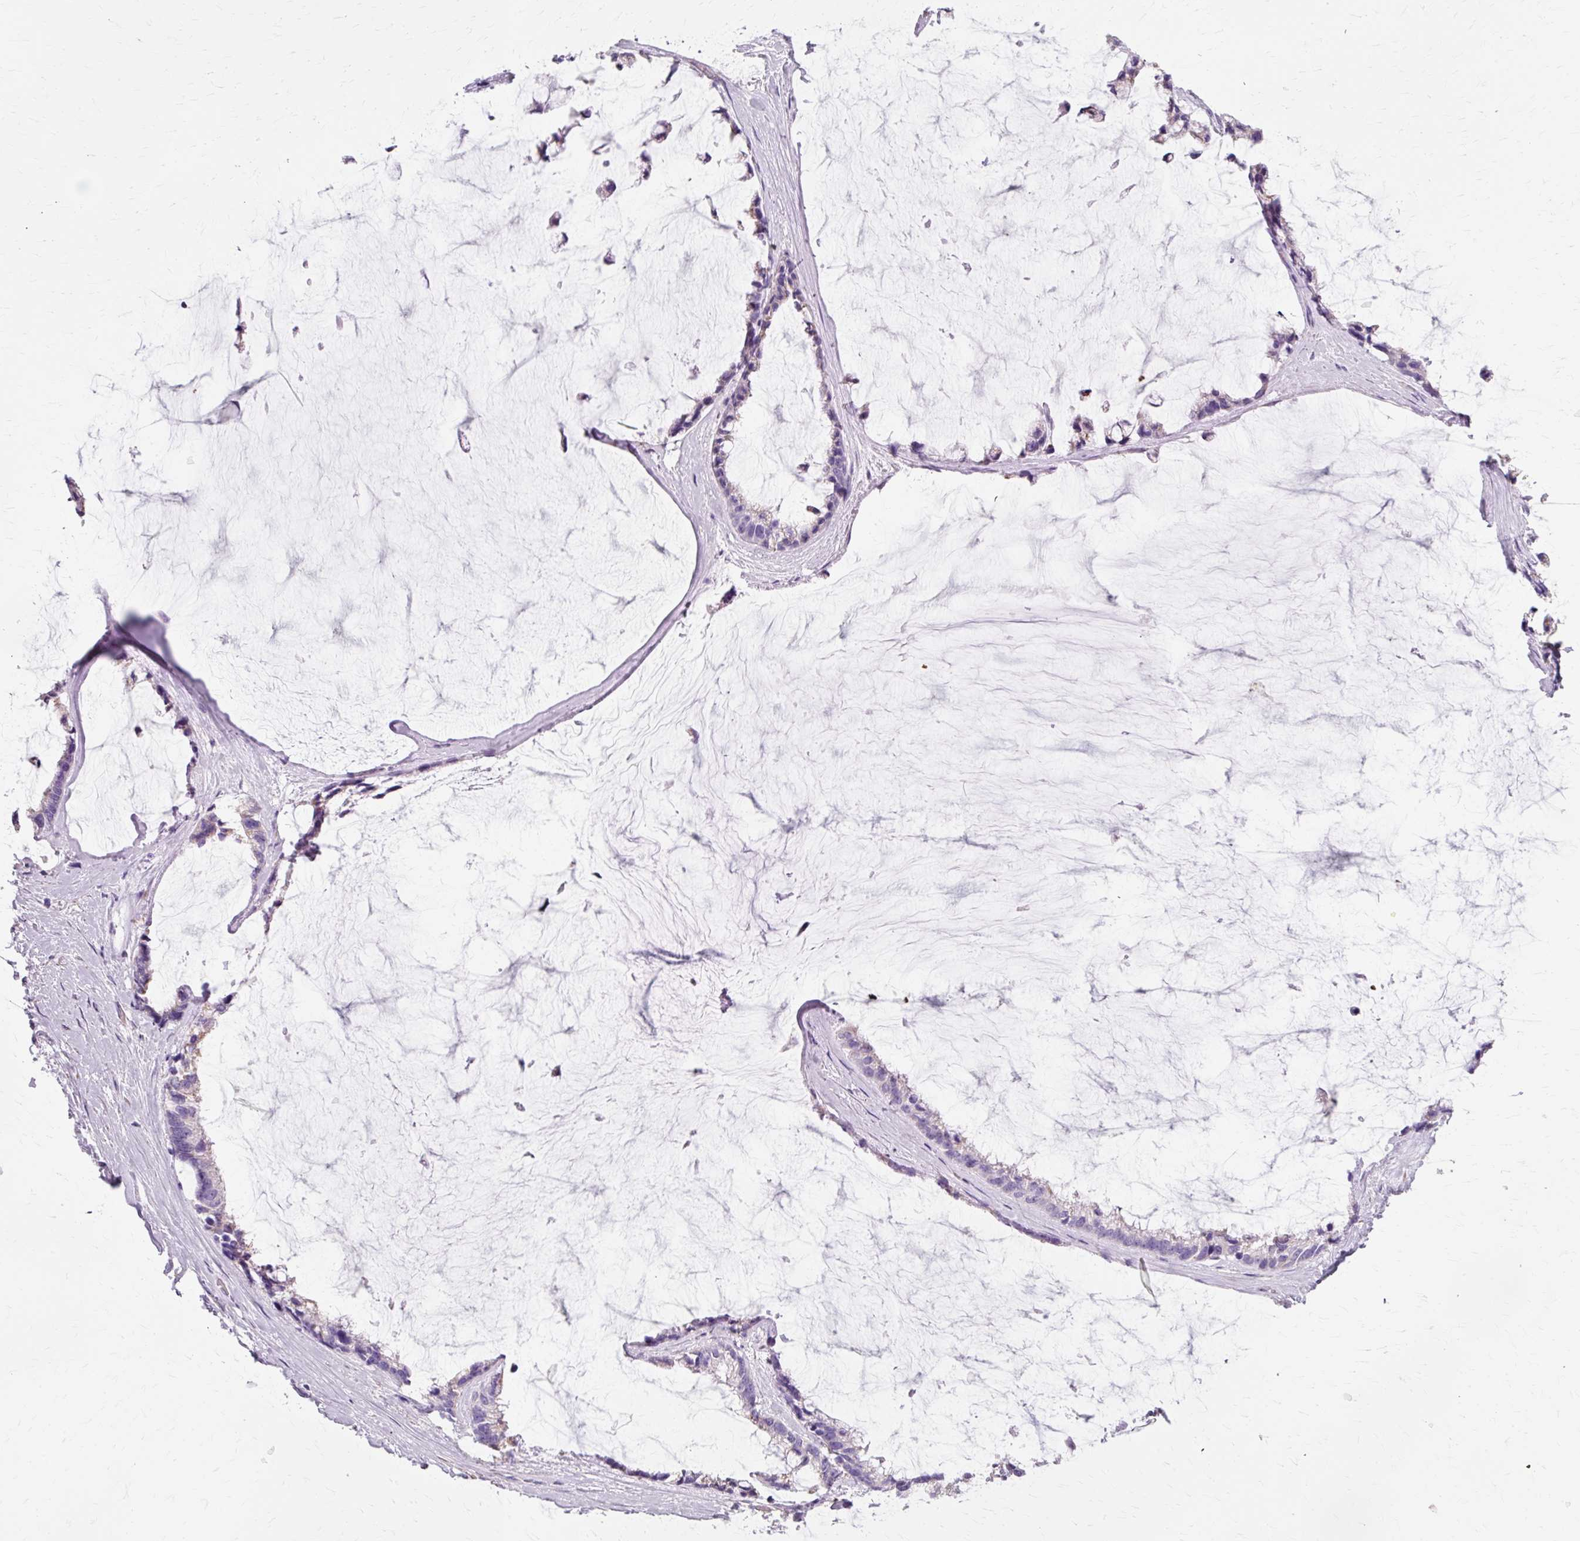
{"staining": {"intensity": "negative", "quantity": "none", "location": "none"}, "tissue": "ovarian cancer", "cell_type": "Tumor cells", "image_type": "cancer", "snomed": [{"axis": "morphology", "description": "Cystadenocarcinoma, mucinous, NOS"}, {"axis": "topography", "description": "Ovary"}], "caption": "This photomicrograph is of mucinous cystadenocarcinoma (ovarian) stained with immunohistochemistry (IHC) to label a protein in brown with the nuclei are counter-stained blue. There is no expression in tumor cells. (IHC, brightfield microscopy, high magnification).", "gene": "ATP5PO", "patient": {"sex": "female", "age": 39}}